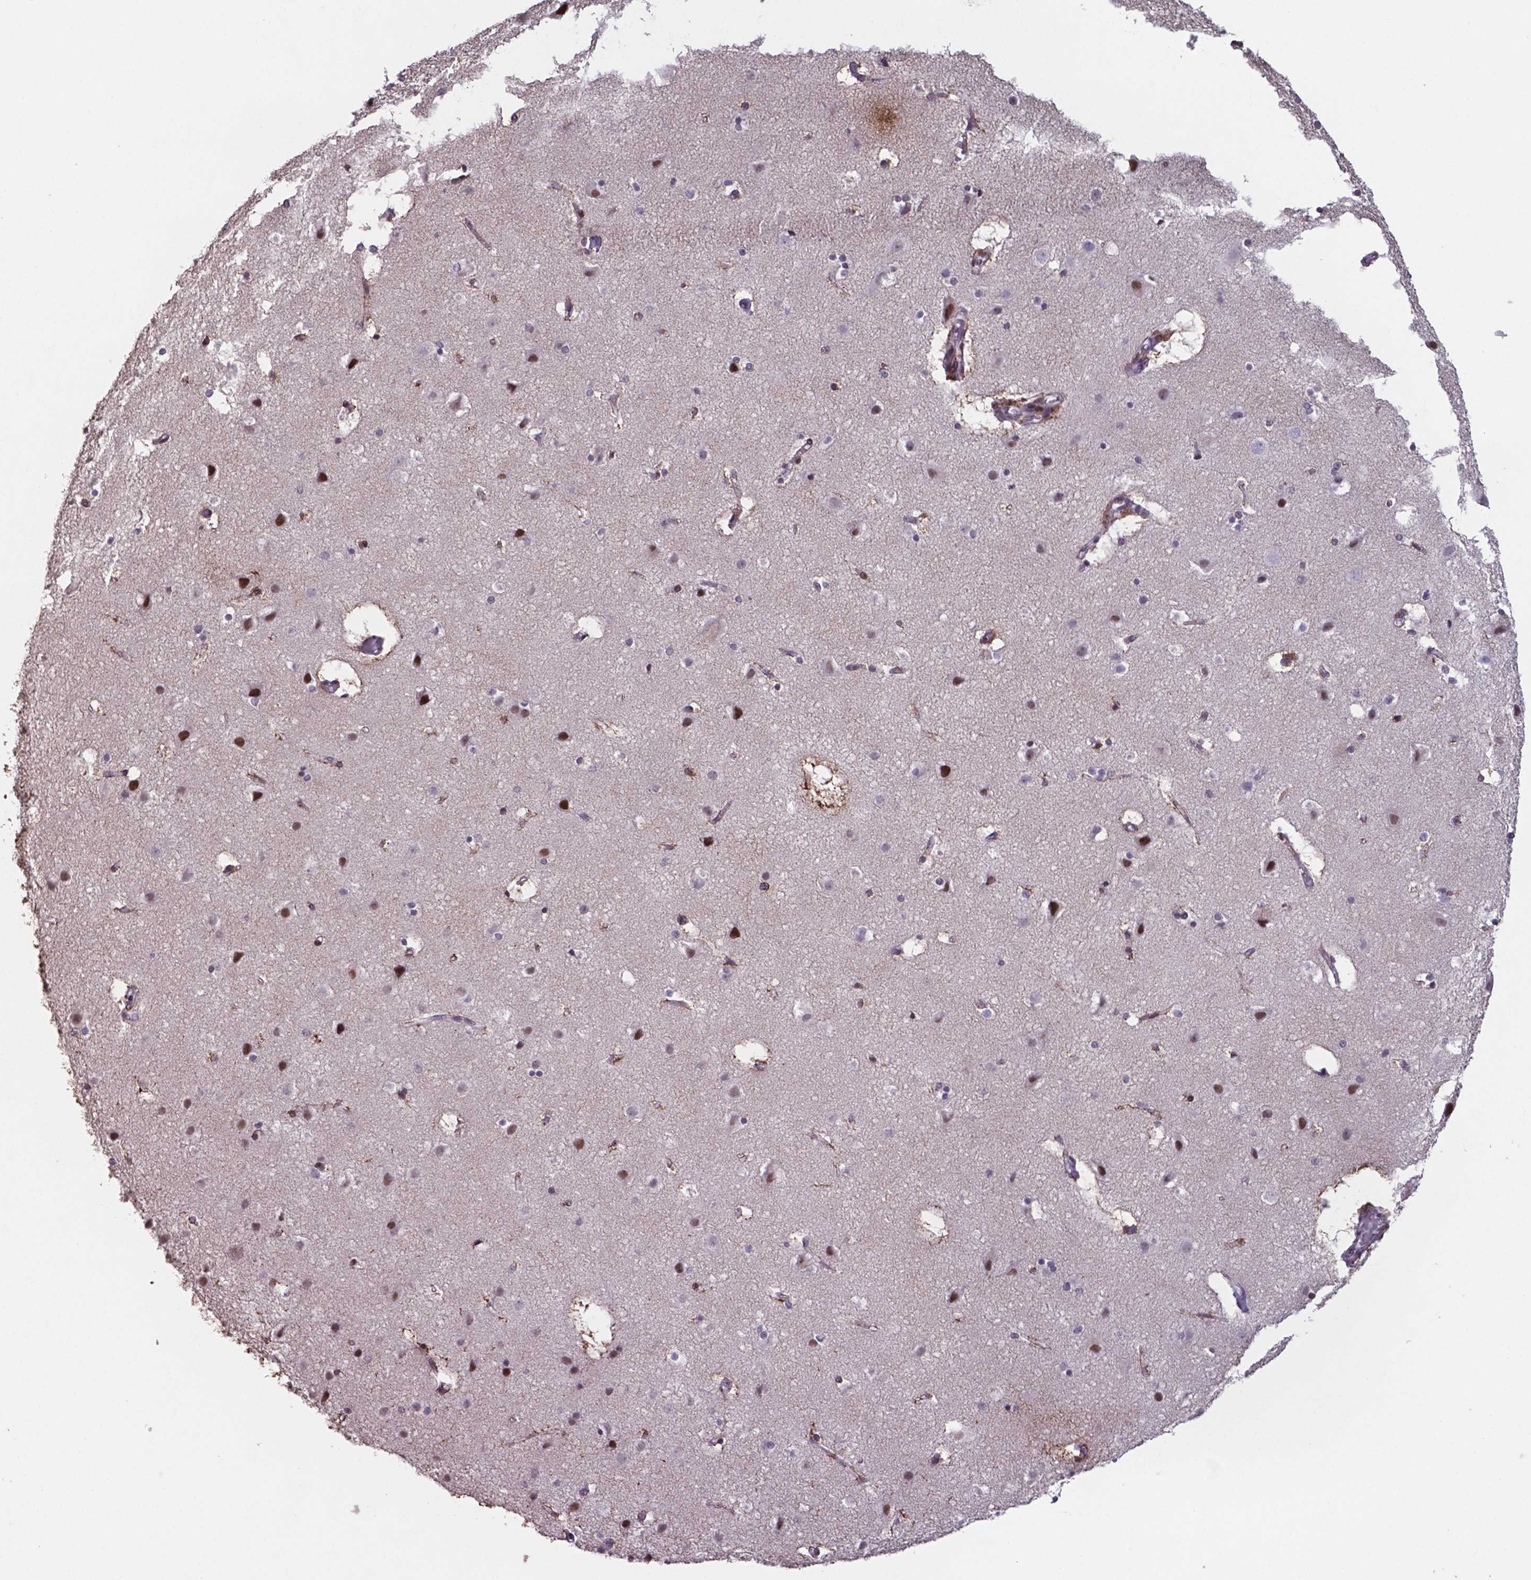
{"staining": {"intensity": "negative", "quantity": "none", "location": "none"}, "tissue": "cerebral cortex", "cell_type": "Endothelial cells", "image_type": "normal", "snomed": [{"axis": "morphology", "description": "Normal tissue, NOS"}, {"axis": "topography", "description": "Cerebral cortex"}], "caption": "This is an immunohistochemistry photomicrograph of unremarkable cerebral cortex. There is no expression in endothelial cells.", "gene": "MLC1", "patient": {"sex": "female", "age": 52}}